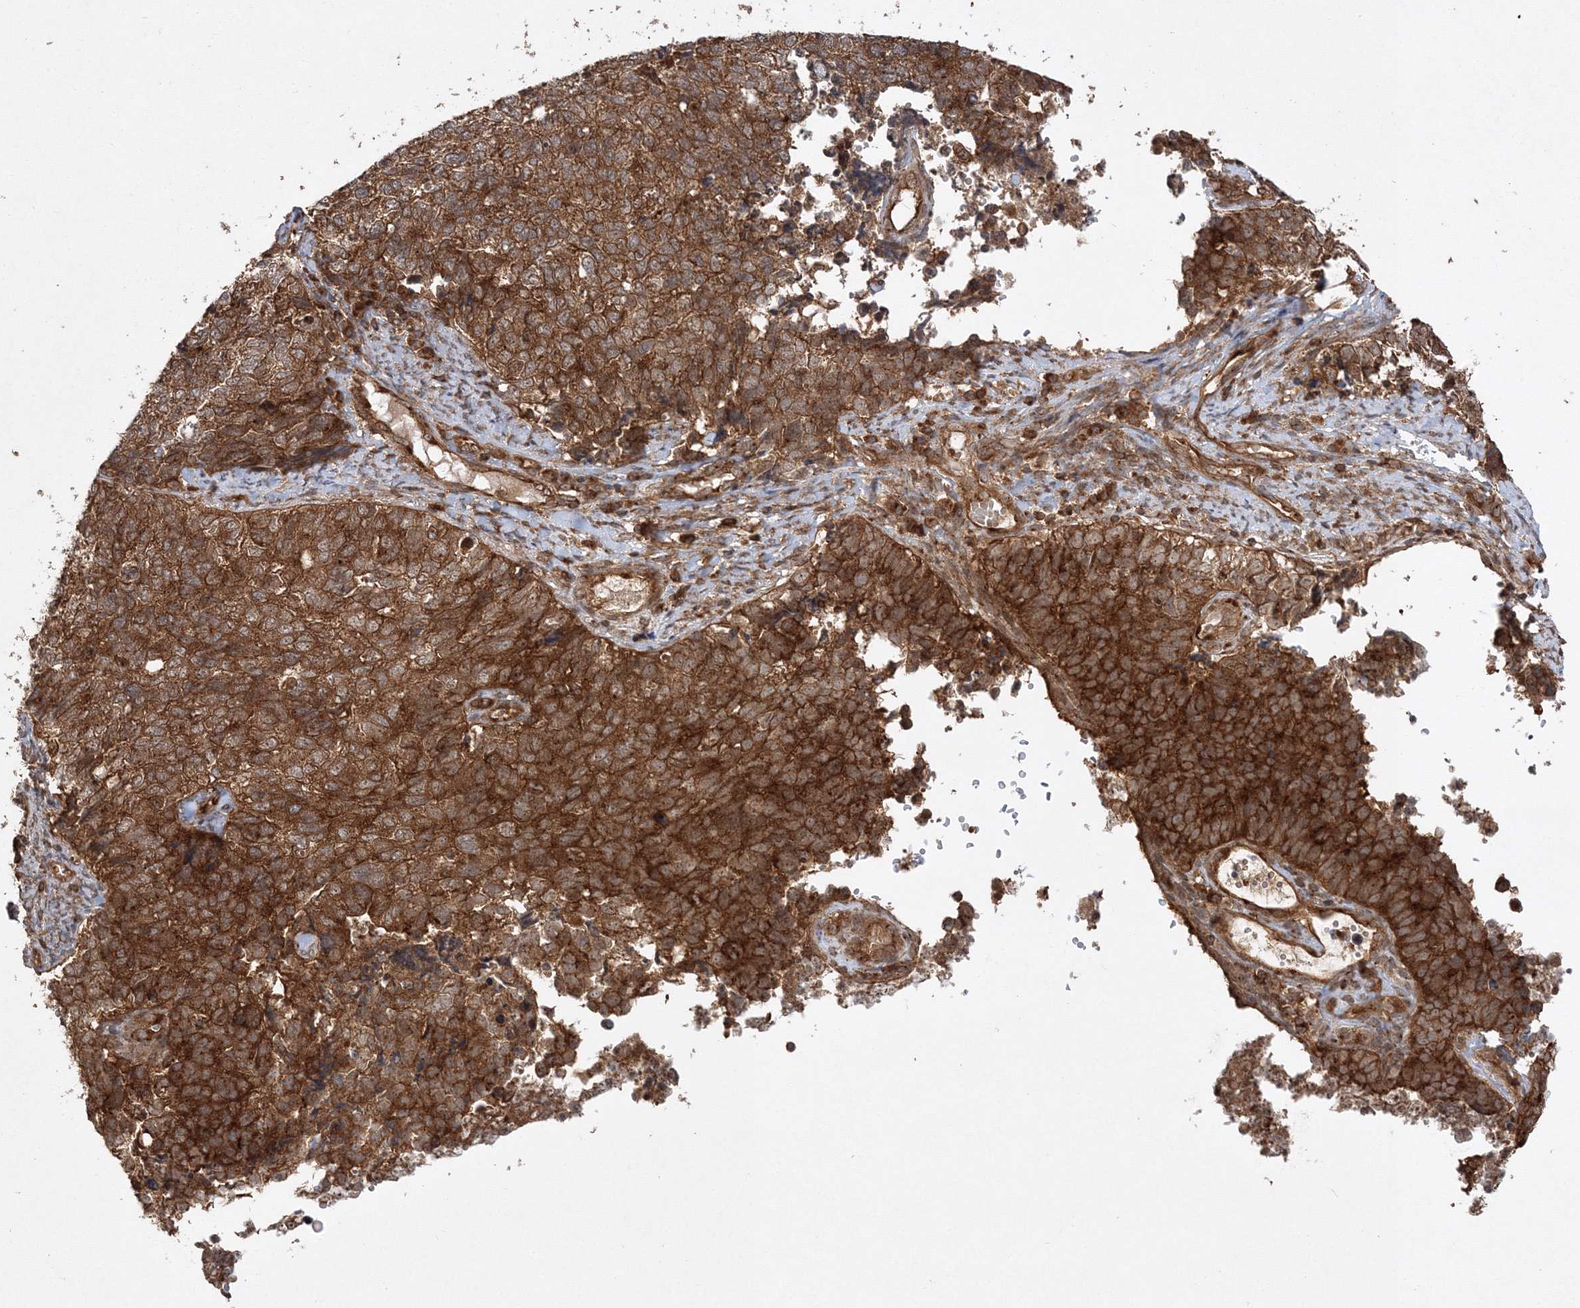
{"staining": {"intensity": "strong", "quantity": ">75%", "location": "cytoplasmic/membranous"}, "tissue": "cervical cancer", "cell_type": "Tumor cells", "image_type": "cancer", "snomed": [{"axis": "morphology", "description": "Squamous cell carcinoma, NOS"}, {"axis": "topography", "description": "Cervix"}], "caption": "Cervical cancer (squamous cell carcinoma) tissue displays strong cytoplasmic/membranous staining in approximately >75% of tumor cells (Brightfield microscopy of DAB IHC at high magnification).", "gene": "WDR37", "patient": {"sex": "female", "age": 63}}